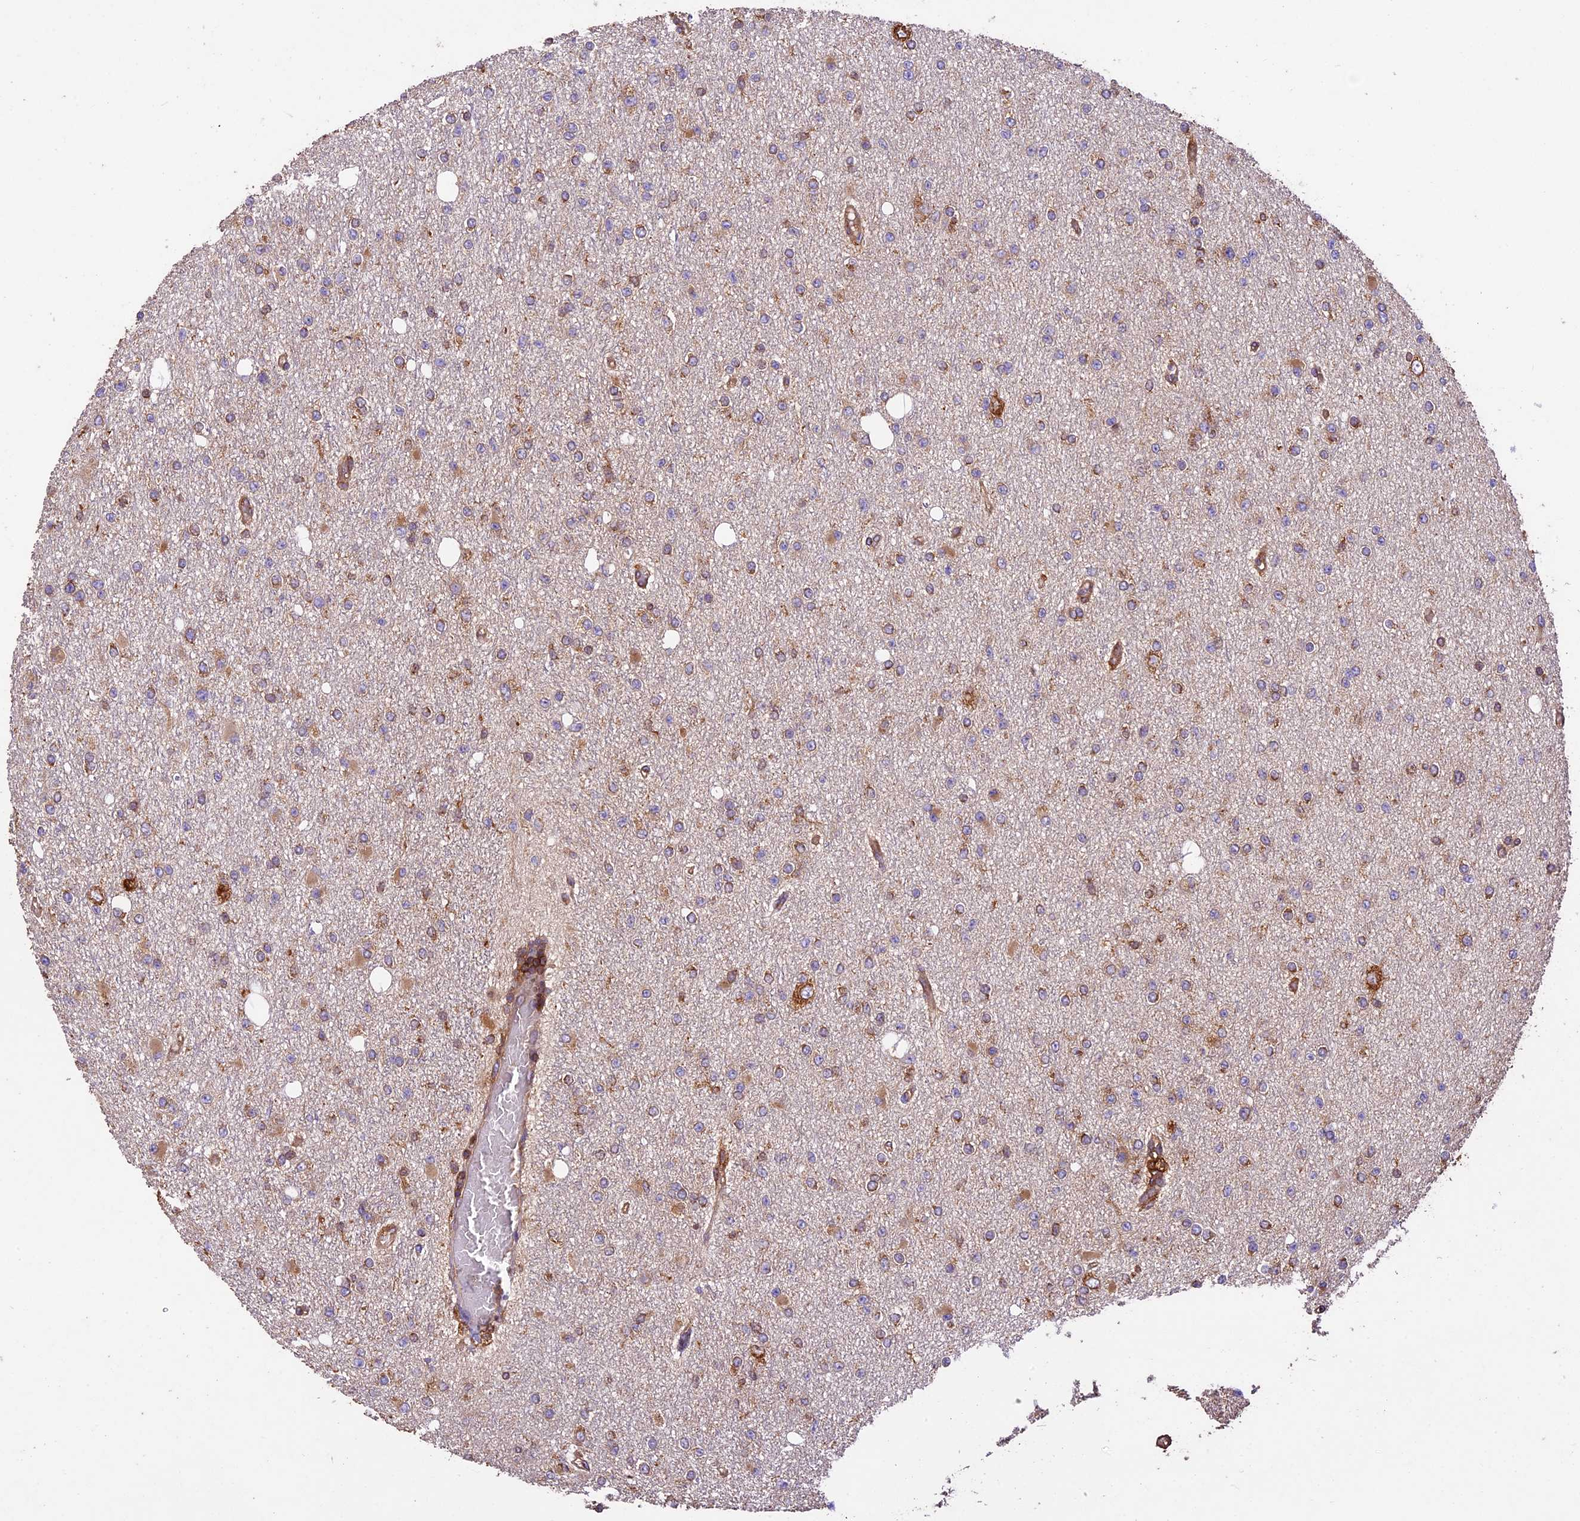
{"staining": {"intensity": "moderate", "quantity": "25%-75%", "location": "cytoplasmic/membranous"}, "tissue": "glioma", "cell_type": "Tumor cells", "image_type": "cancer", "snomed": [{"axis": "morphology", "description": "Glioma, malignant, Low grade"}, {"axis": "topography", "description": "Brain"}], "caption": "A brown stain shows moderate cytoplasmic/membranous expression of a protein in low-grade glioma (malignant) tumor cells. (DAB IHC, brown staining for protein, blue staining for nuclei).", "gene": "KARS1", "patient": {"sex": "female", "age": 22}}